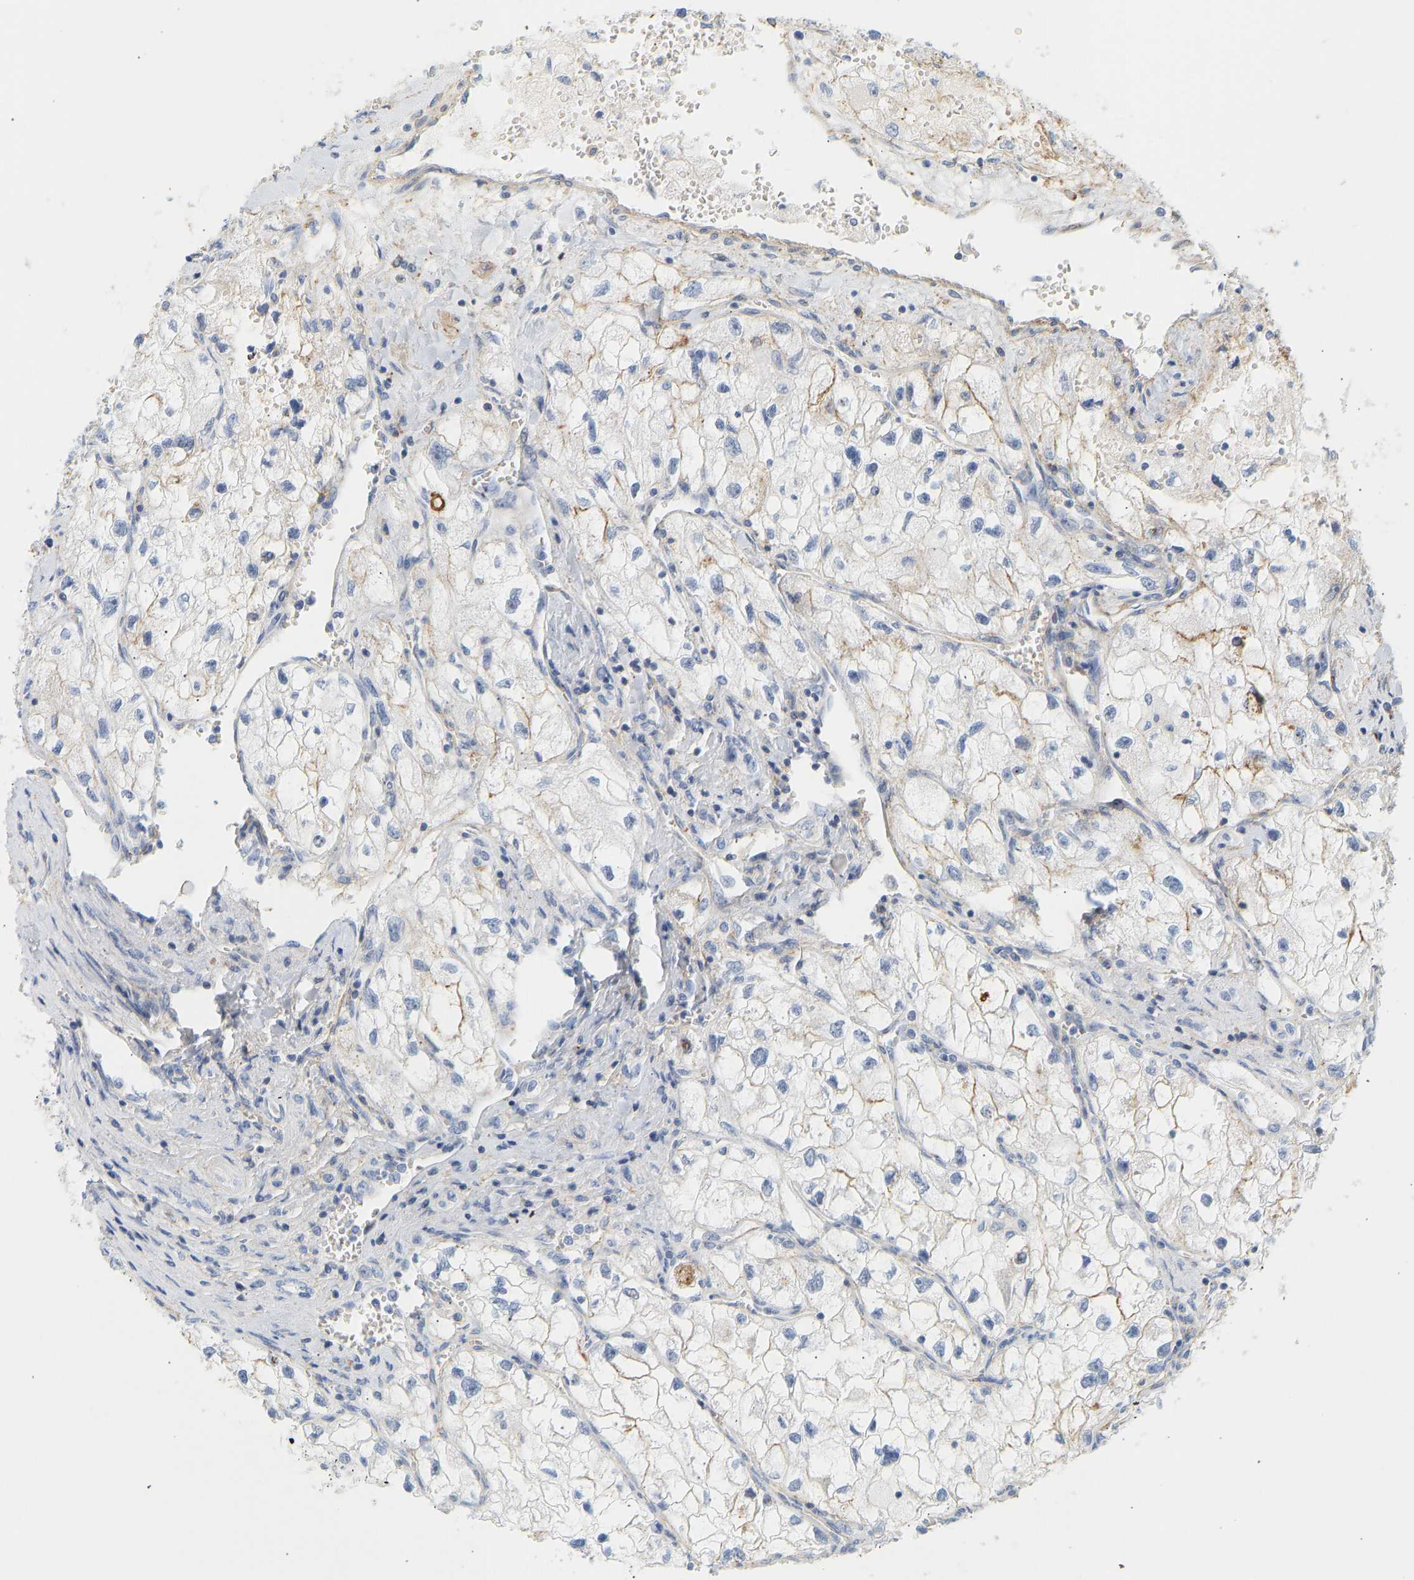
{"staining": {"intensity": "weak", "quantity": "<25%", "location": "cytoplasmic/membranous"}, "tissue": "renal cancer", "cell_type": "Tumor cells", "image_type": "cancer", "snomed": [{"axis": "morphology", "description": "Adenocarcinoma, NOS"}, {"axis": "topography", "description": "Kidney"}], "caption": "This micrograph is of renal adenocarcinoma stained with immunohistochemistry (IHC) to label a protein in brown with the nuclei are counter-stained blue. There is no expression in tumor cells.", "gene": "BVES", "patient": {"sex": "female", "age": 70}}